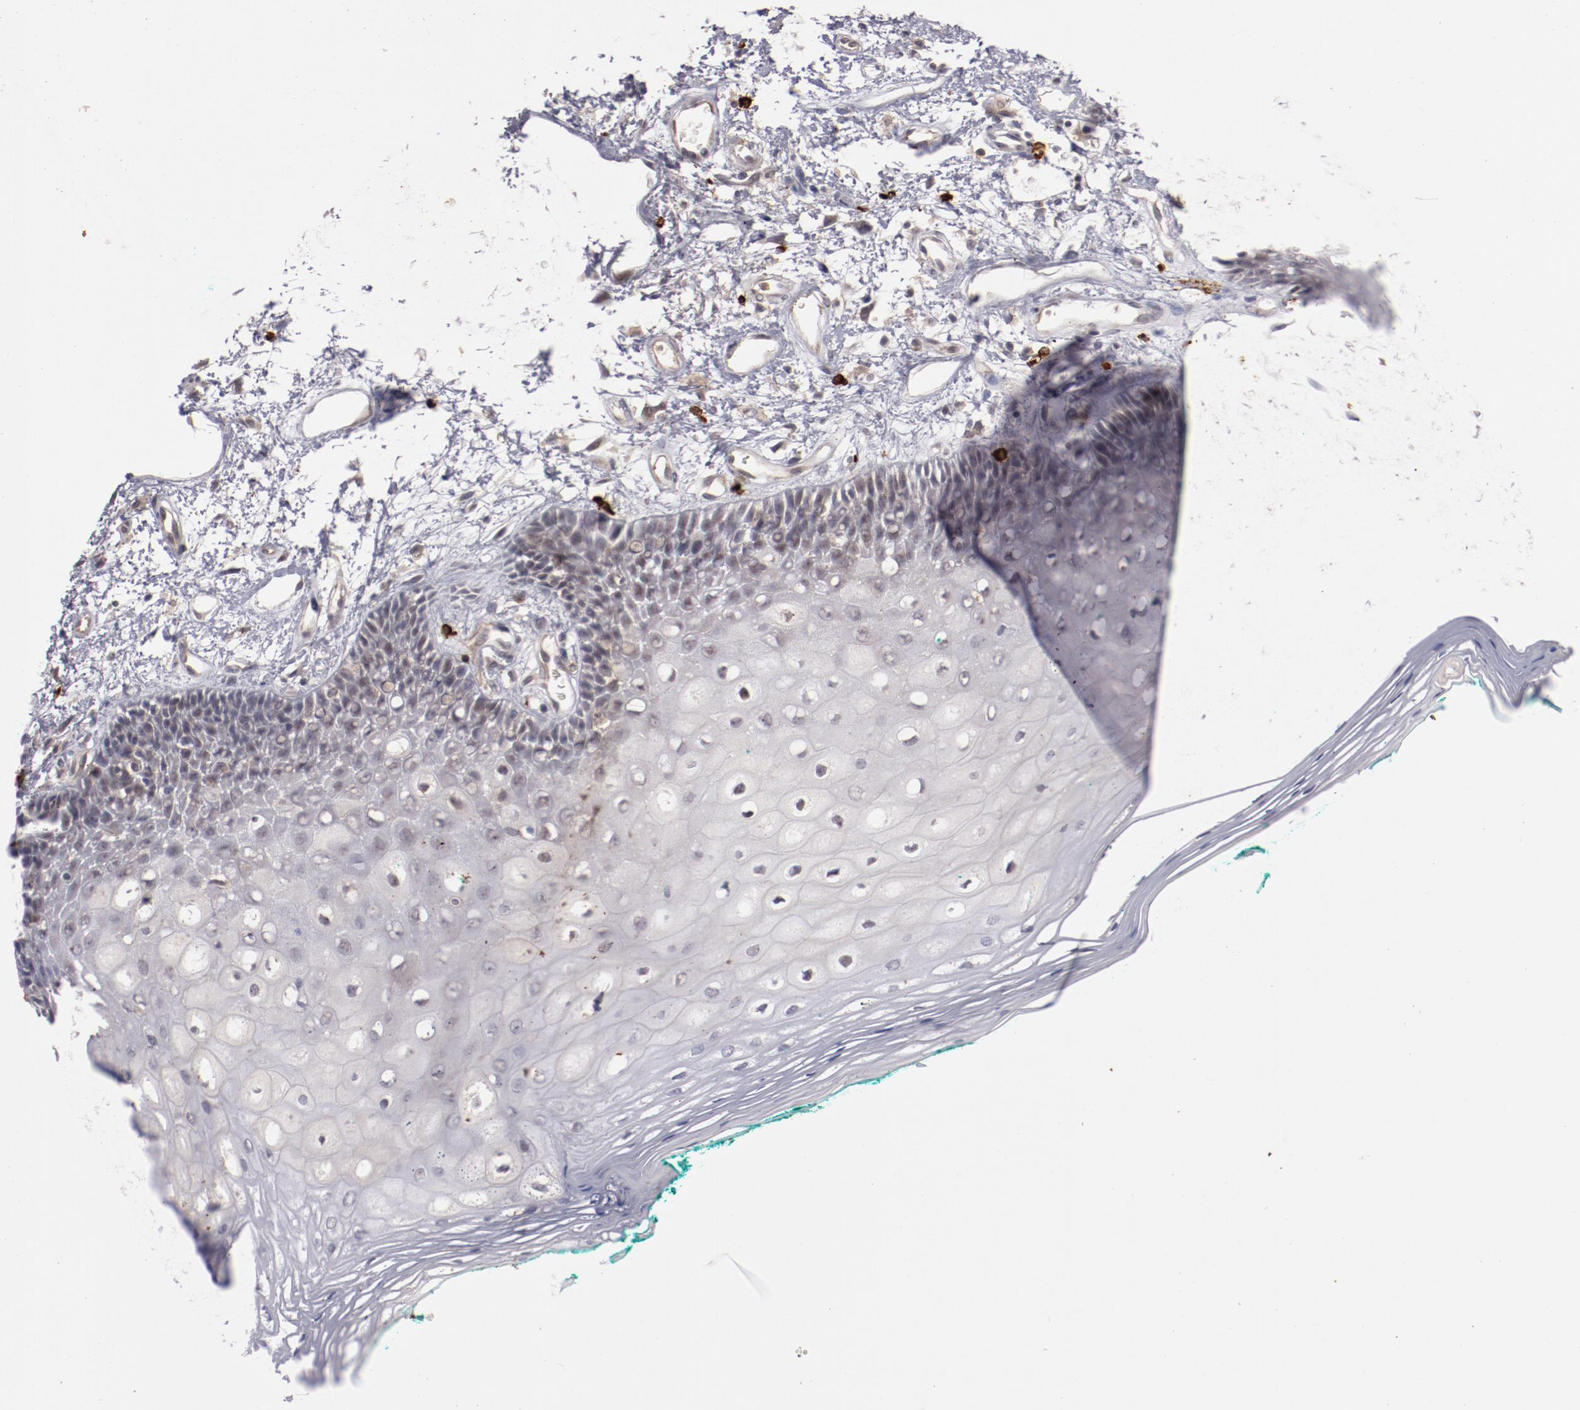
{"staining": {"intensity": "weak", "quantity": "<25%", "location": "nuclear"}, "tissue": "oral mucosa", "cell_type": "Squamous epithelial cells", "image_type": "normal", "snomed": [{"axis": "morphology", "description": "Normal tissue, NOS"}, {"axis": "morphology", "description": "Squamous cell carcinoma, NOS"}, {"axis": "topography", "description": "Skeletal muscle"}, {"axis": "topography", "description": "Oral tissue"}, {"axis": "topography", "description": "Head-Neck"}], "caption": "DAB immunohistochemical staining of benign human oral mucosa demonstrates no significant staining in squamous epithelial cells.", "gene": "STX3", "patient": {"sex": "female", "age": 84}}